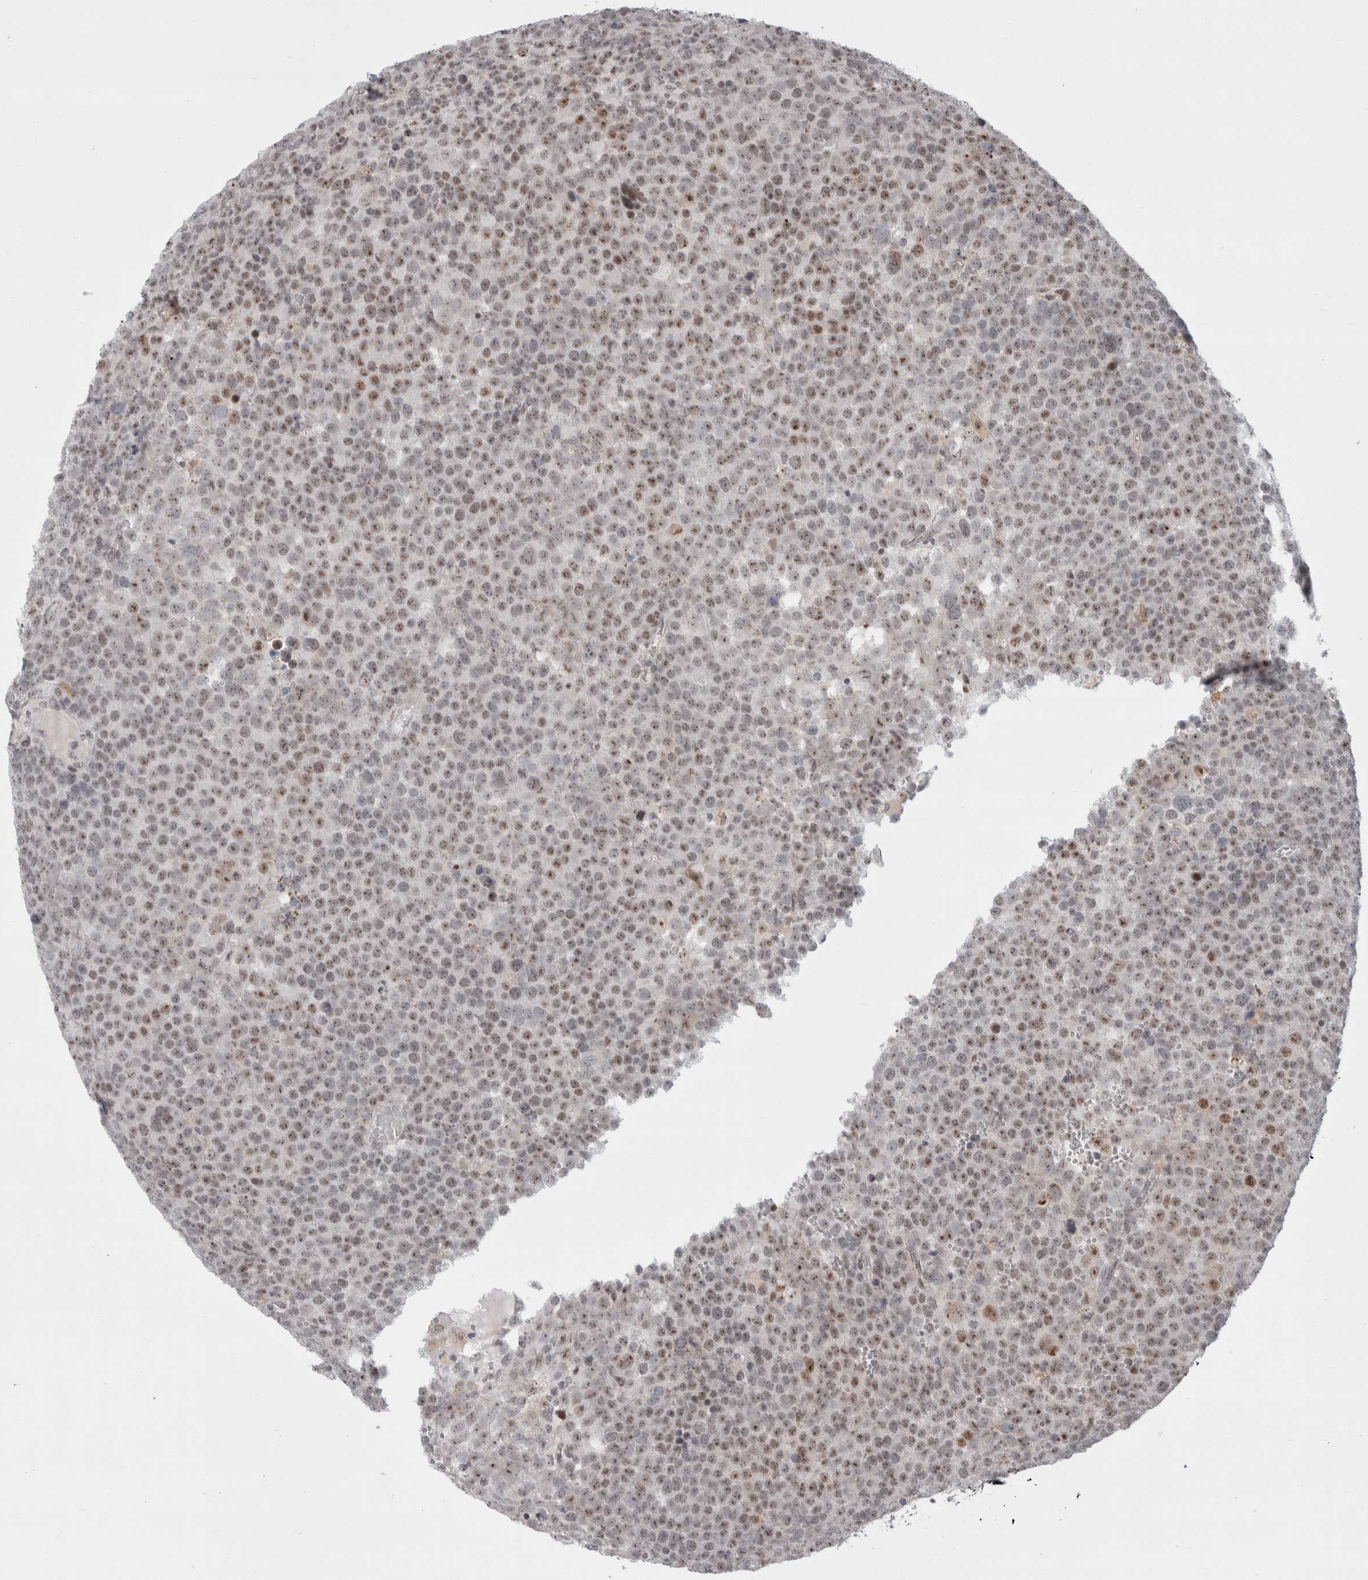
{"staining": {"intensity": "weak", "quantity": ">75%", "location": "nuclear"}, "tissue": "testis cancer", "cell_type": "Tumor cells", "image_type": "cancer", "snomed": [{"axis": "morphology", "description": "Seminoma, NOS"}, {"axis": "topography", "description": "Testis"}], "caption": "Brown immunohistochemical staining in human testis cancer displays weak nuclear expression in about >75% of tumor cells.", "gene": "SENP6", "patient": {"sex": "male", "age": 71}}